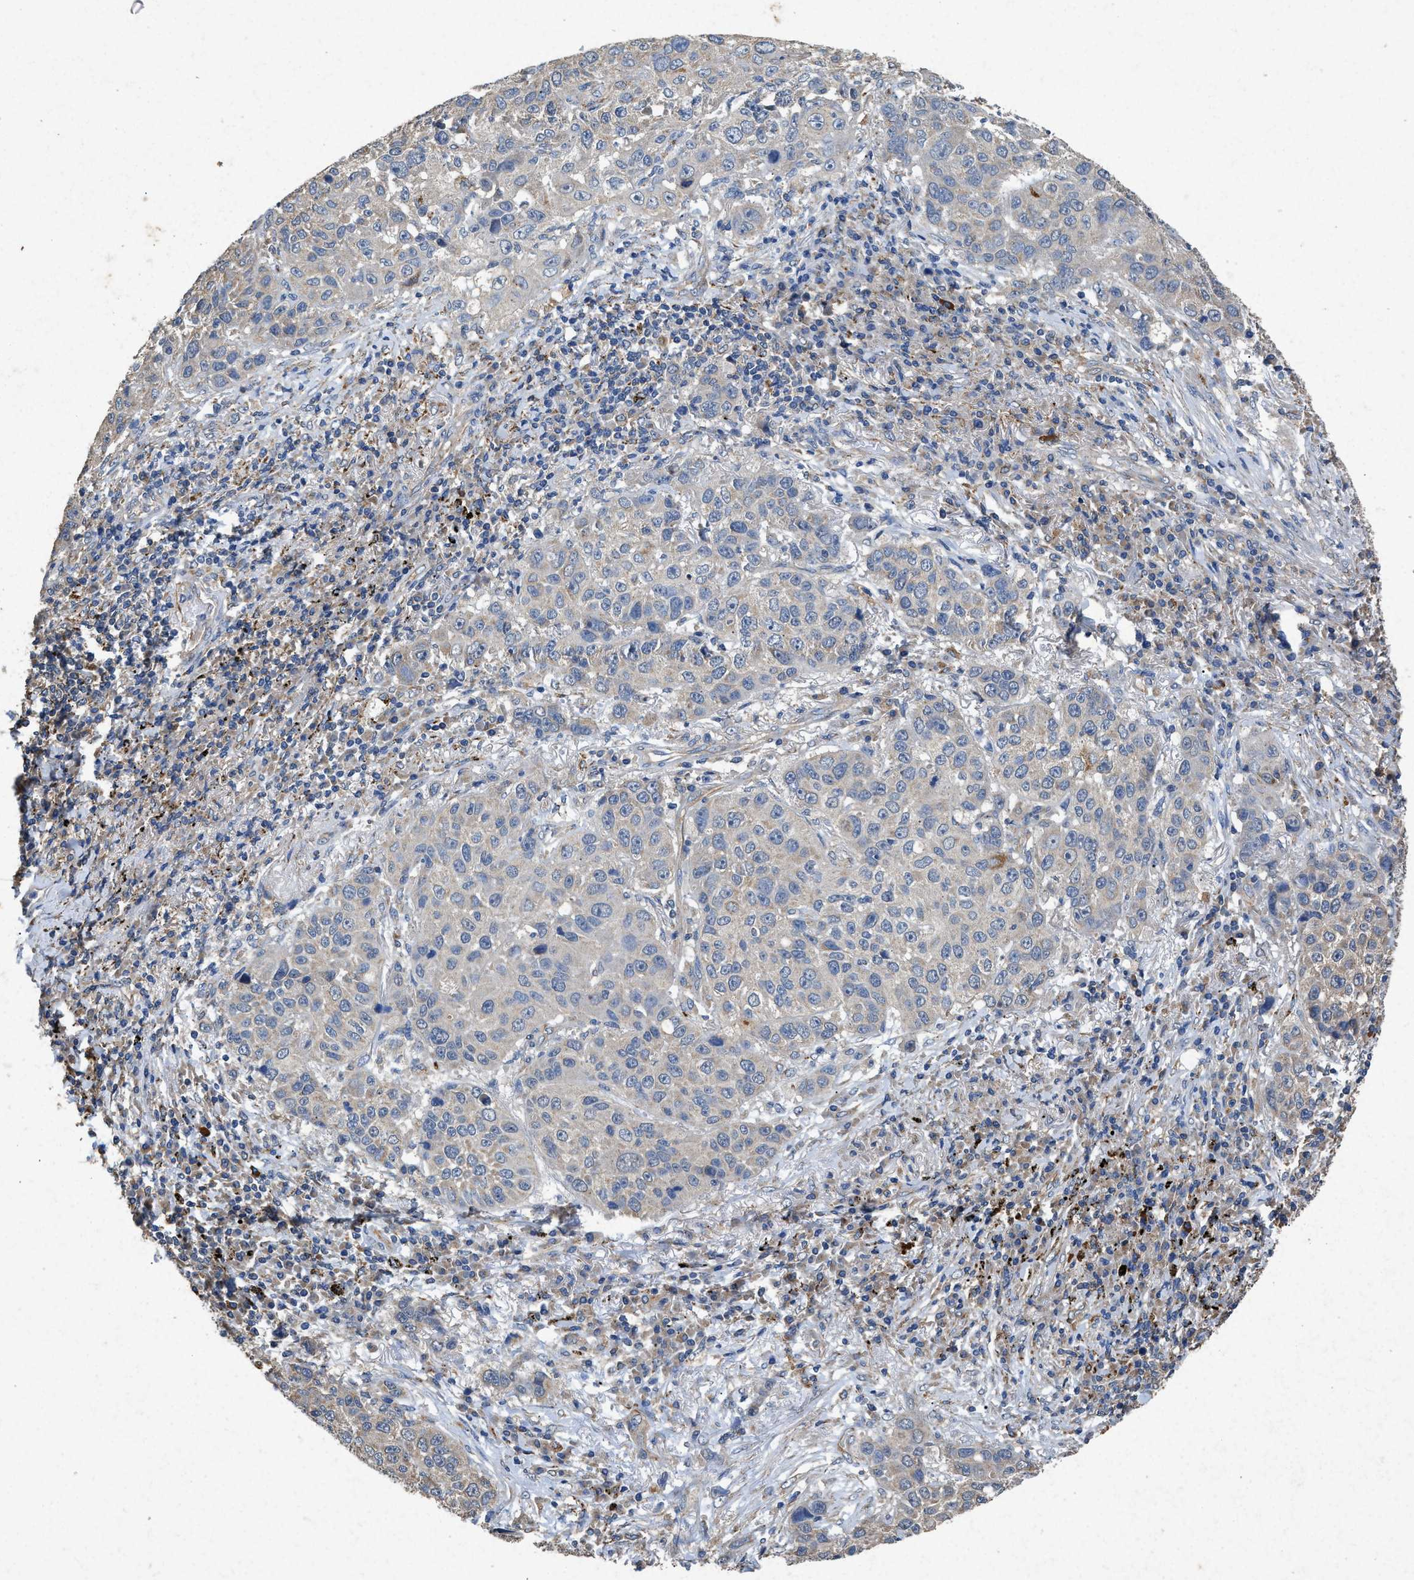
{"staining": {"intensity": "weak", "quantity": "<25%", "location": "cytoplasmic/membranous"}, "tissue": "lung cancer", "cell_type": "Tumor cells", "image_type": "cancer", "snomed": [{"axis": "morphology", "description": "Squamous cell carcinoma, NOS"}, {"axis": "topography", "description": "Lung"}], "caption": "This is an IHC micrograph of squamous cell carcinoma (lung). There is no staining in tumor cells.", "gene": "CDK15", "patient": {"sex": "male", "age": 57}}